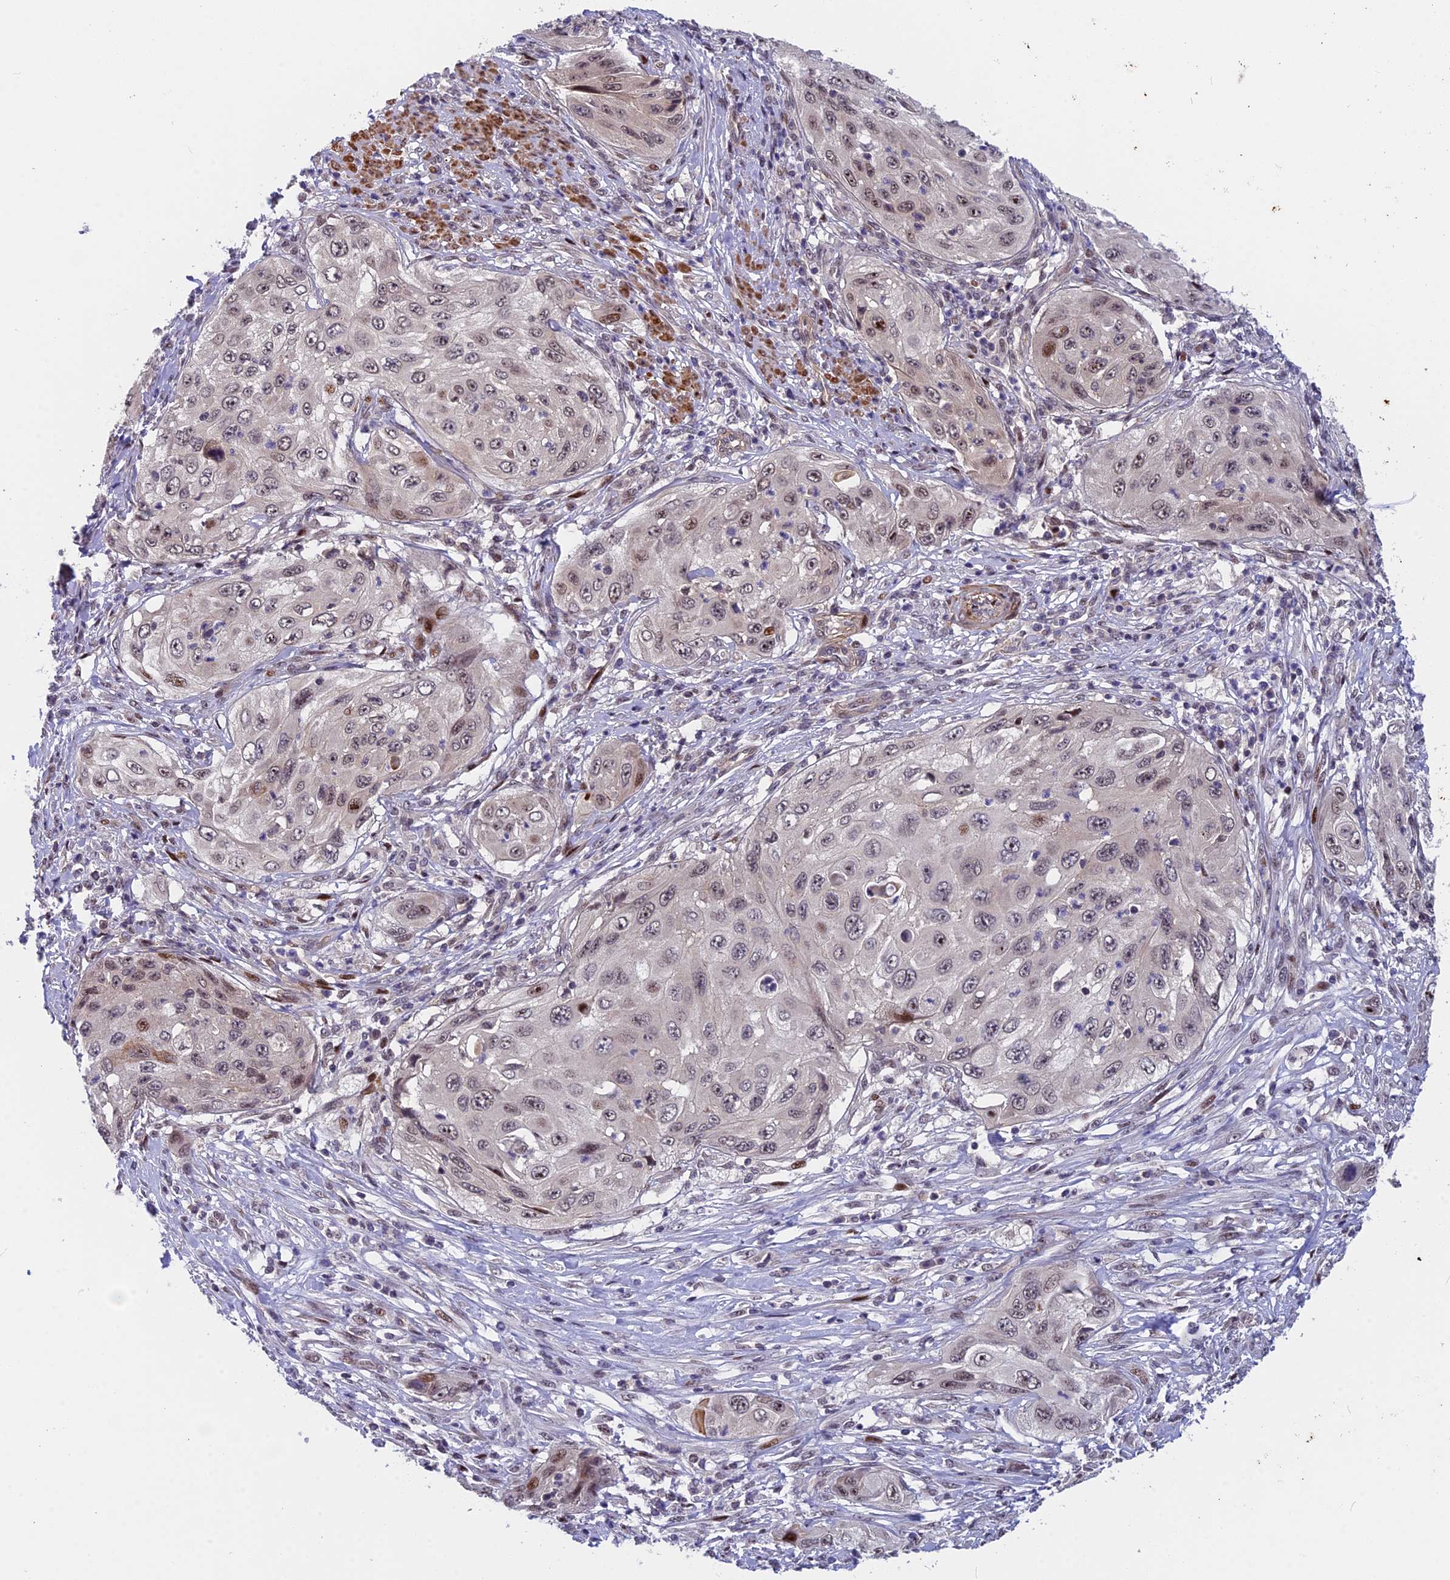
{"staining": {"intensity": "moderate", "quantity": "<25%", "location": "nuclear"}, "tissue": "cervical cancer", "cell_type": "Tumor cells", "image_type": "cancer", "snomed": [{"axis": "morphology", "description": "Squamous cell carcinoma, NOS"}, {"axis": "topography", "description": "Cervix"}], "caption": "DAB (3,3'-diaminobenzidine) immunohistochemical staining of human cervical squamous cell carcinoma displays moderate nuclear protein staining in about <25% of tumor cells.", "gene": "ANKRD34B", "patient": {"sex": "female", "age": 42}}